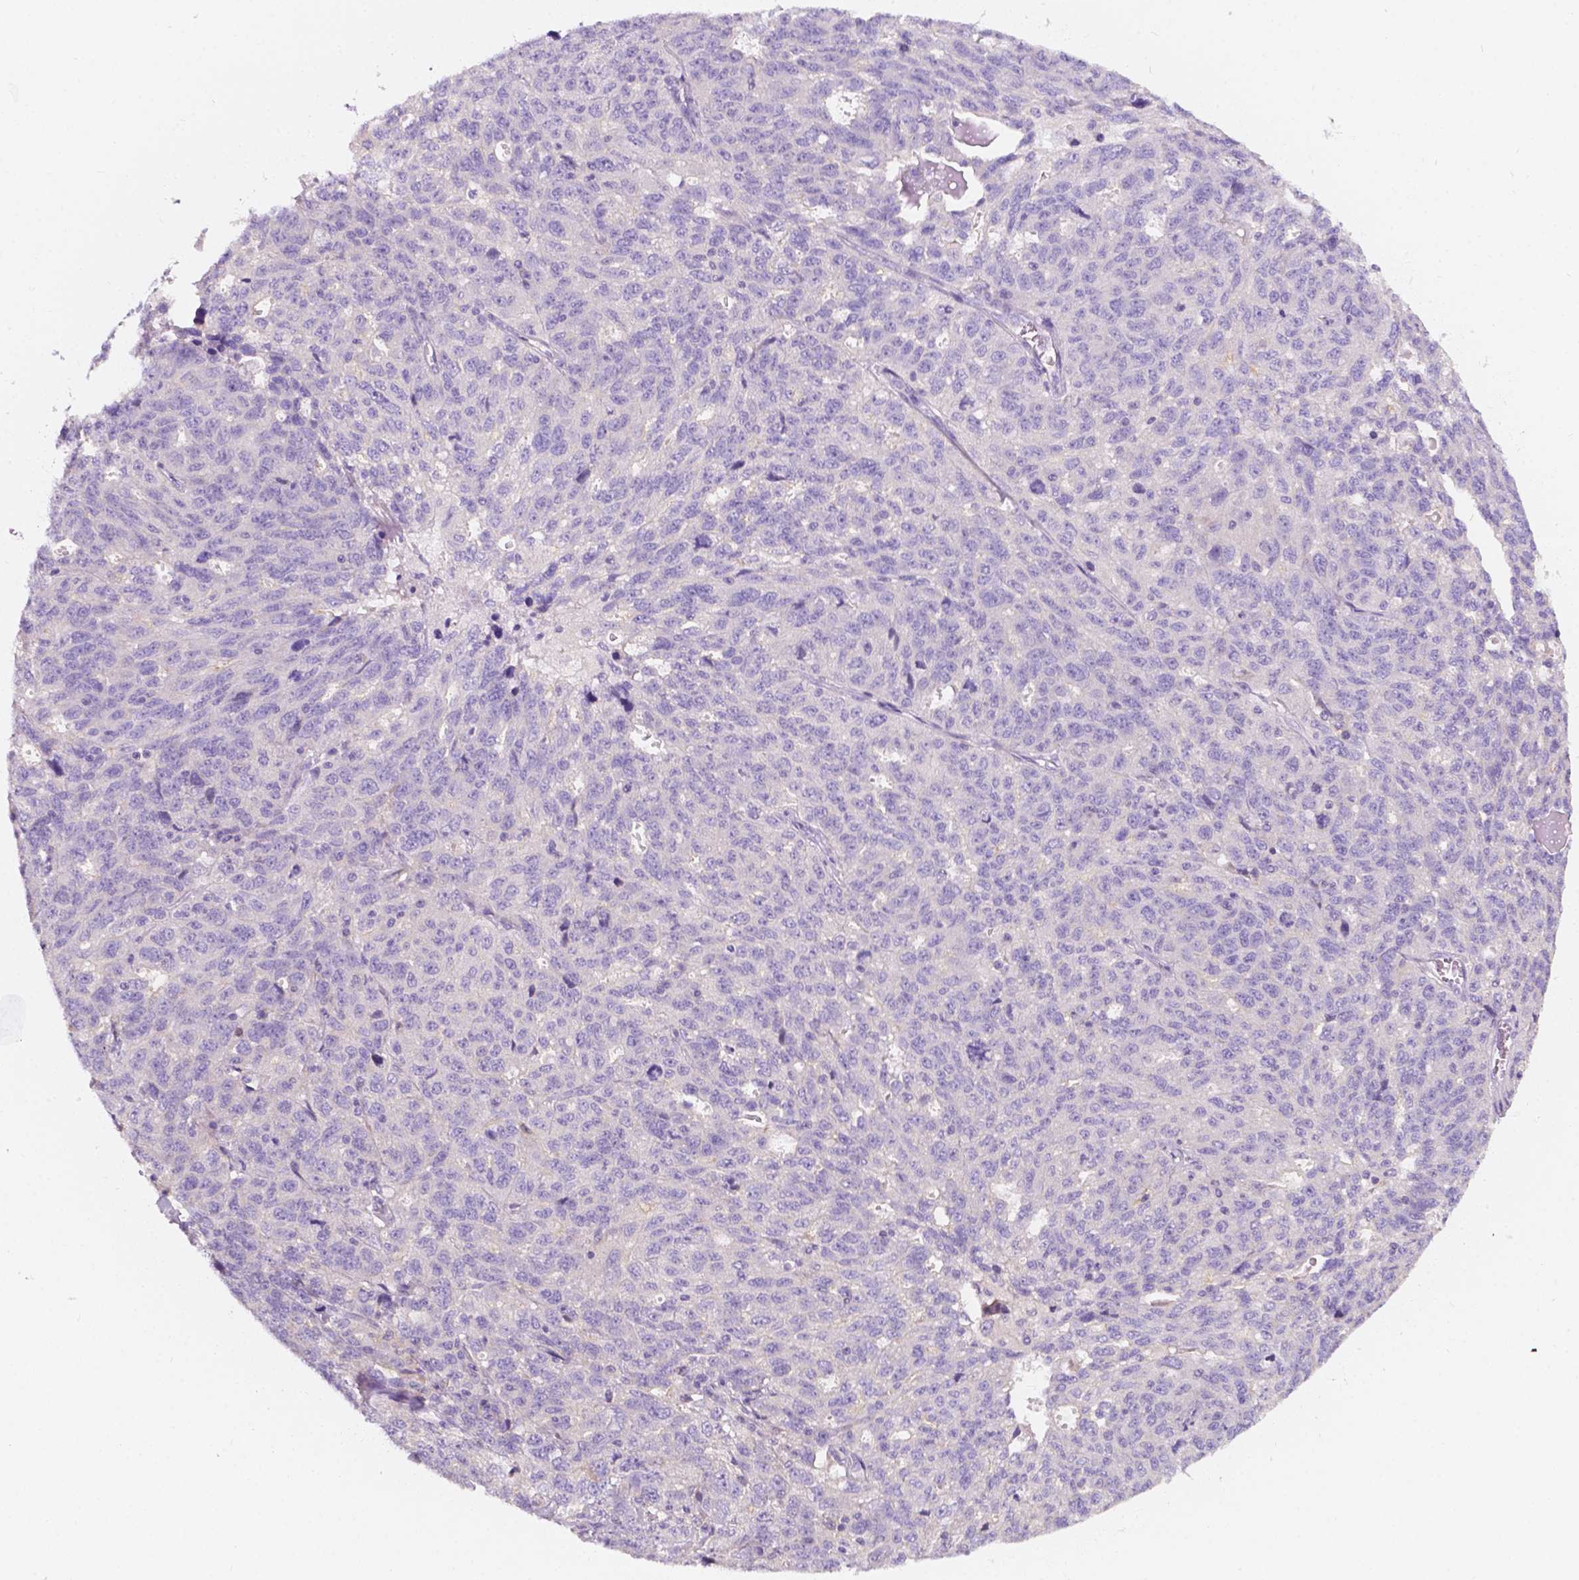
{"staining": {"intensity": "negative", "quantity": "none", "location": "none"}, "tissue": "ovarian cancer", "cell_type": "Tumor cells", "image_type": "cancer", "snomed": [{"axis": "morphology", "description": "Cystadenocarcinoma, serous, NOS"}, {"axis": "topography", "description": "Ovary"}], "caption": "The micrograph exhibits no staining of tumor cells in ovarian serous cystadenocarcinoma. The staining is performed using DAB brown chromogen with nuclei counter-stained in using hematoxylin.", "gene": "SIRT2", "patient": {"sex": "female", "age": 71}}